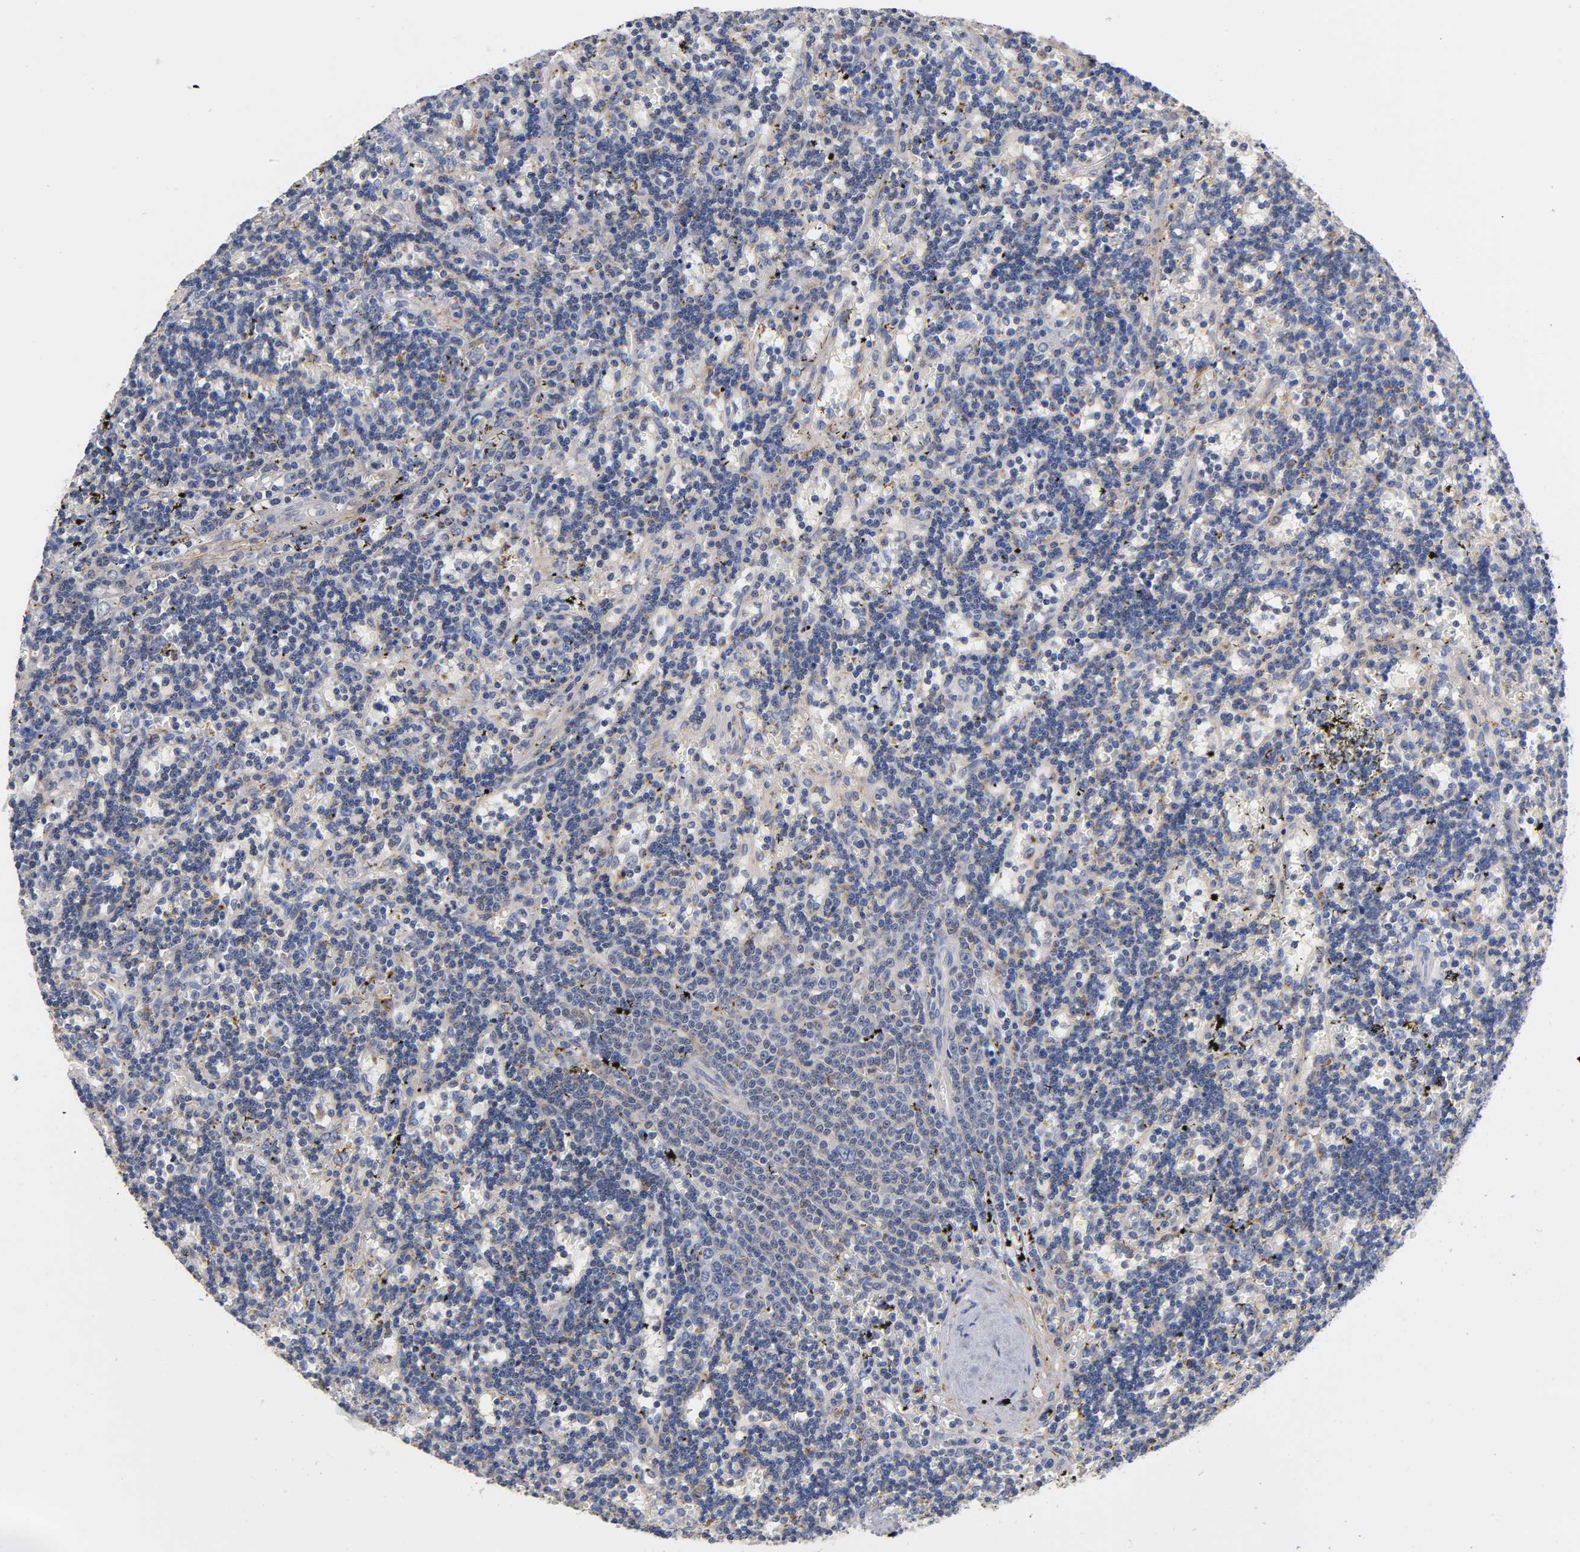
{"staining": {"intensity": "weak", "quantity": "<25%", "location": "cytoplasmic/membranous"}, "tissue": "lymphoma", "cell_type": "Tumor cells", "image_type": "cancer", "snomed": [{"axis": "morphology", "description": "Malignant lymphoma, non-Hodgkin's type, Low grade"}, {"axis": "topography", "description": "Spleen"}], "caption": "Tumor cells are negative for brown protein staining in malignant lymphoma, non-Hodgkin's type (low-grade).", "gene": "SEMA5A", "patient": {"sex": "male", "age": 60}}